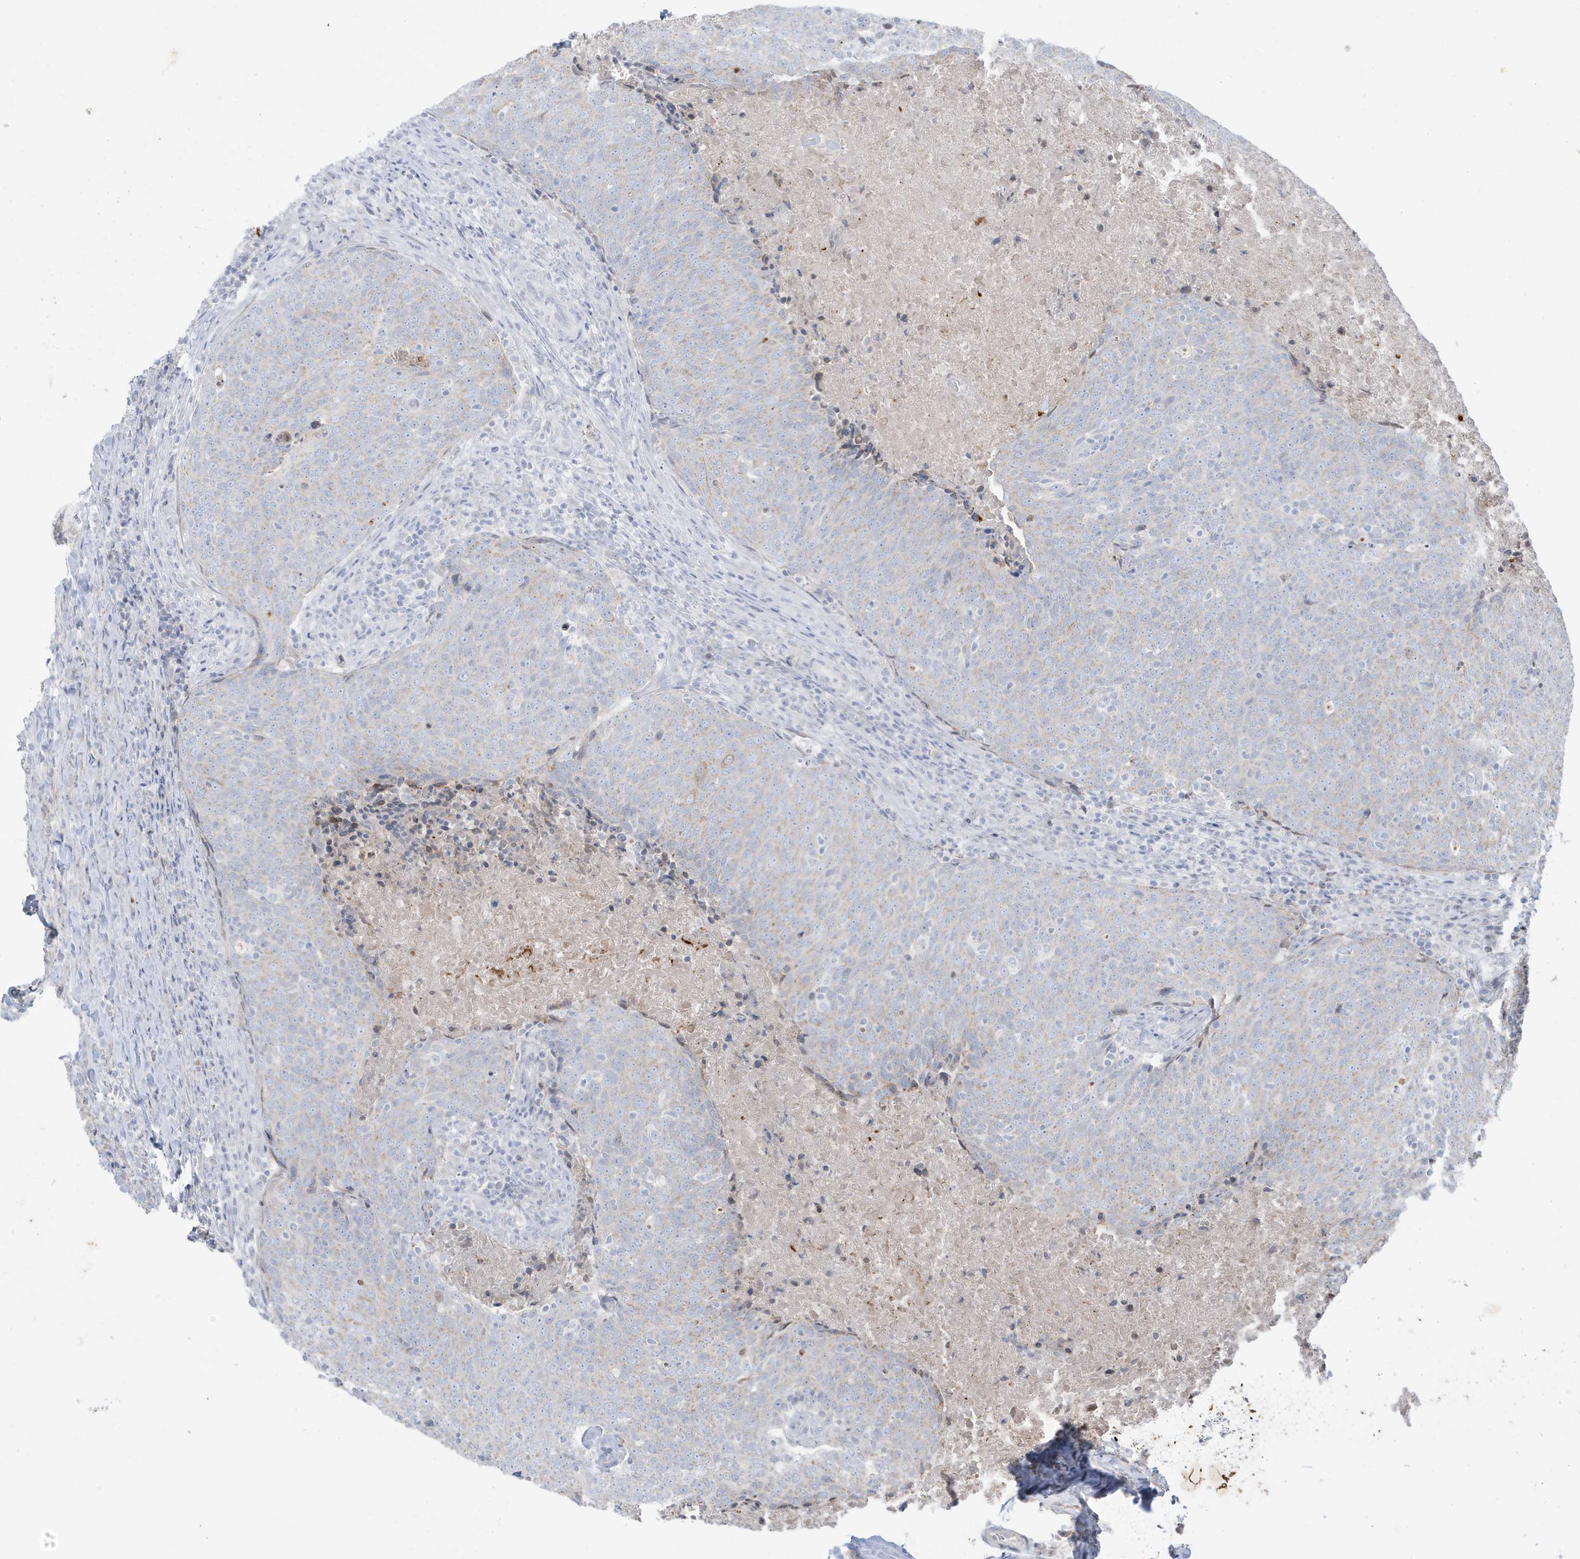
{"staining": {"intensity": "weak", "quantity": "<25%", "location": "cytoplasmic/membranous"}, "tissue": "head and neck cancer", "cell_type": "Tumor cells", "image_type": "cancer", "snomed": [{"axis": "morphology", "description": "Squamous cell carcinoma, NOS"}, {"axis": "morphology", "description": "Squamous cell carcinoma, metastatic, NOS"}, {"axis": "topography", "description": "Lymph node"}, {"axis": "topography", "description": "Head-Neck"}], "caption": "Head and neck cancer (metastatic squamous cell carcinoma) was stained to show a protein in brown. There is no significant positivity in tumor cells. (DAB immunohistochemistry (IHC), high magnification).", "gene": "FNDC1", "patient": {"sex": "male", "age": 62}}